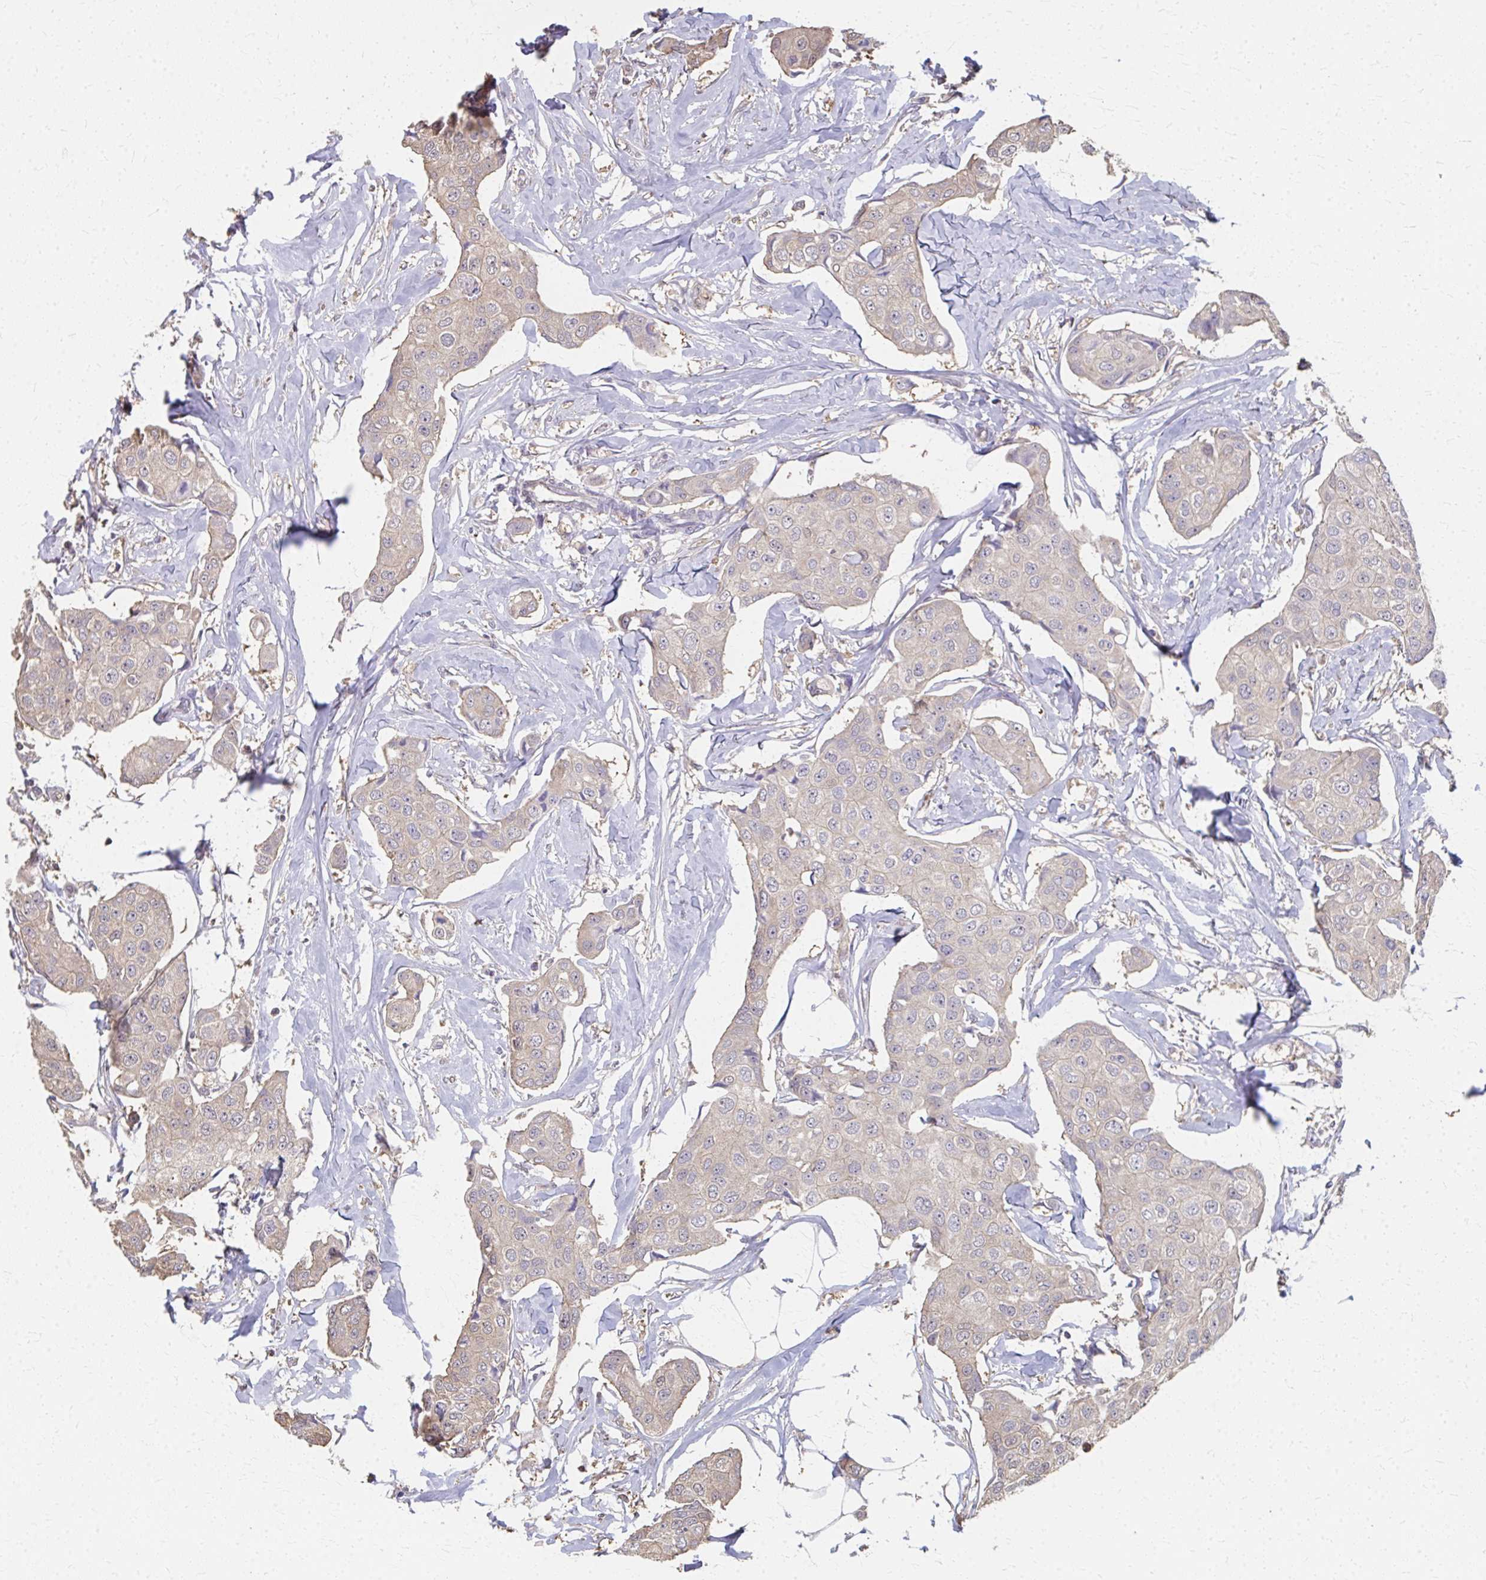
{"staining": {"intensity": "weak", "quantity": ">75%", "location": "cytoplasmic/membranous"}, "tissue": "breast cancer", "cell_type": "Tumor cells", "image_type": "cancer", "snomed": [{"axis": "morphology", "description": "Duct carcinoma"}, {"axis": "topography", "description": "Breast"}, {"axis": "topography", "description": "Lymph node"}], "caption": "The image shows immunohistochemical staining of infiltrating ductal carcinoma (breast). There is weak cytoplasmic/membranous expression is present in approximately >75% of tumor cells. (Stains: DAB in brown, nuclei in blue, Microscopy: brightfield microscopy at high magnification).", "gene": "RABGAP1L", "patient": {"sex": "female", "age": 80}}